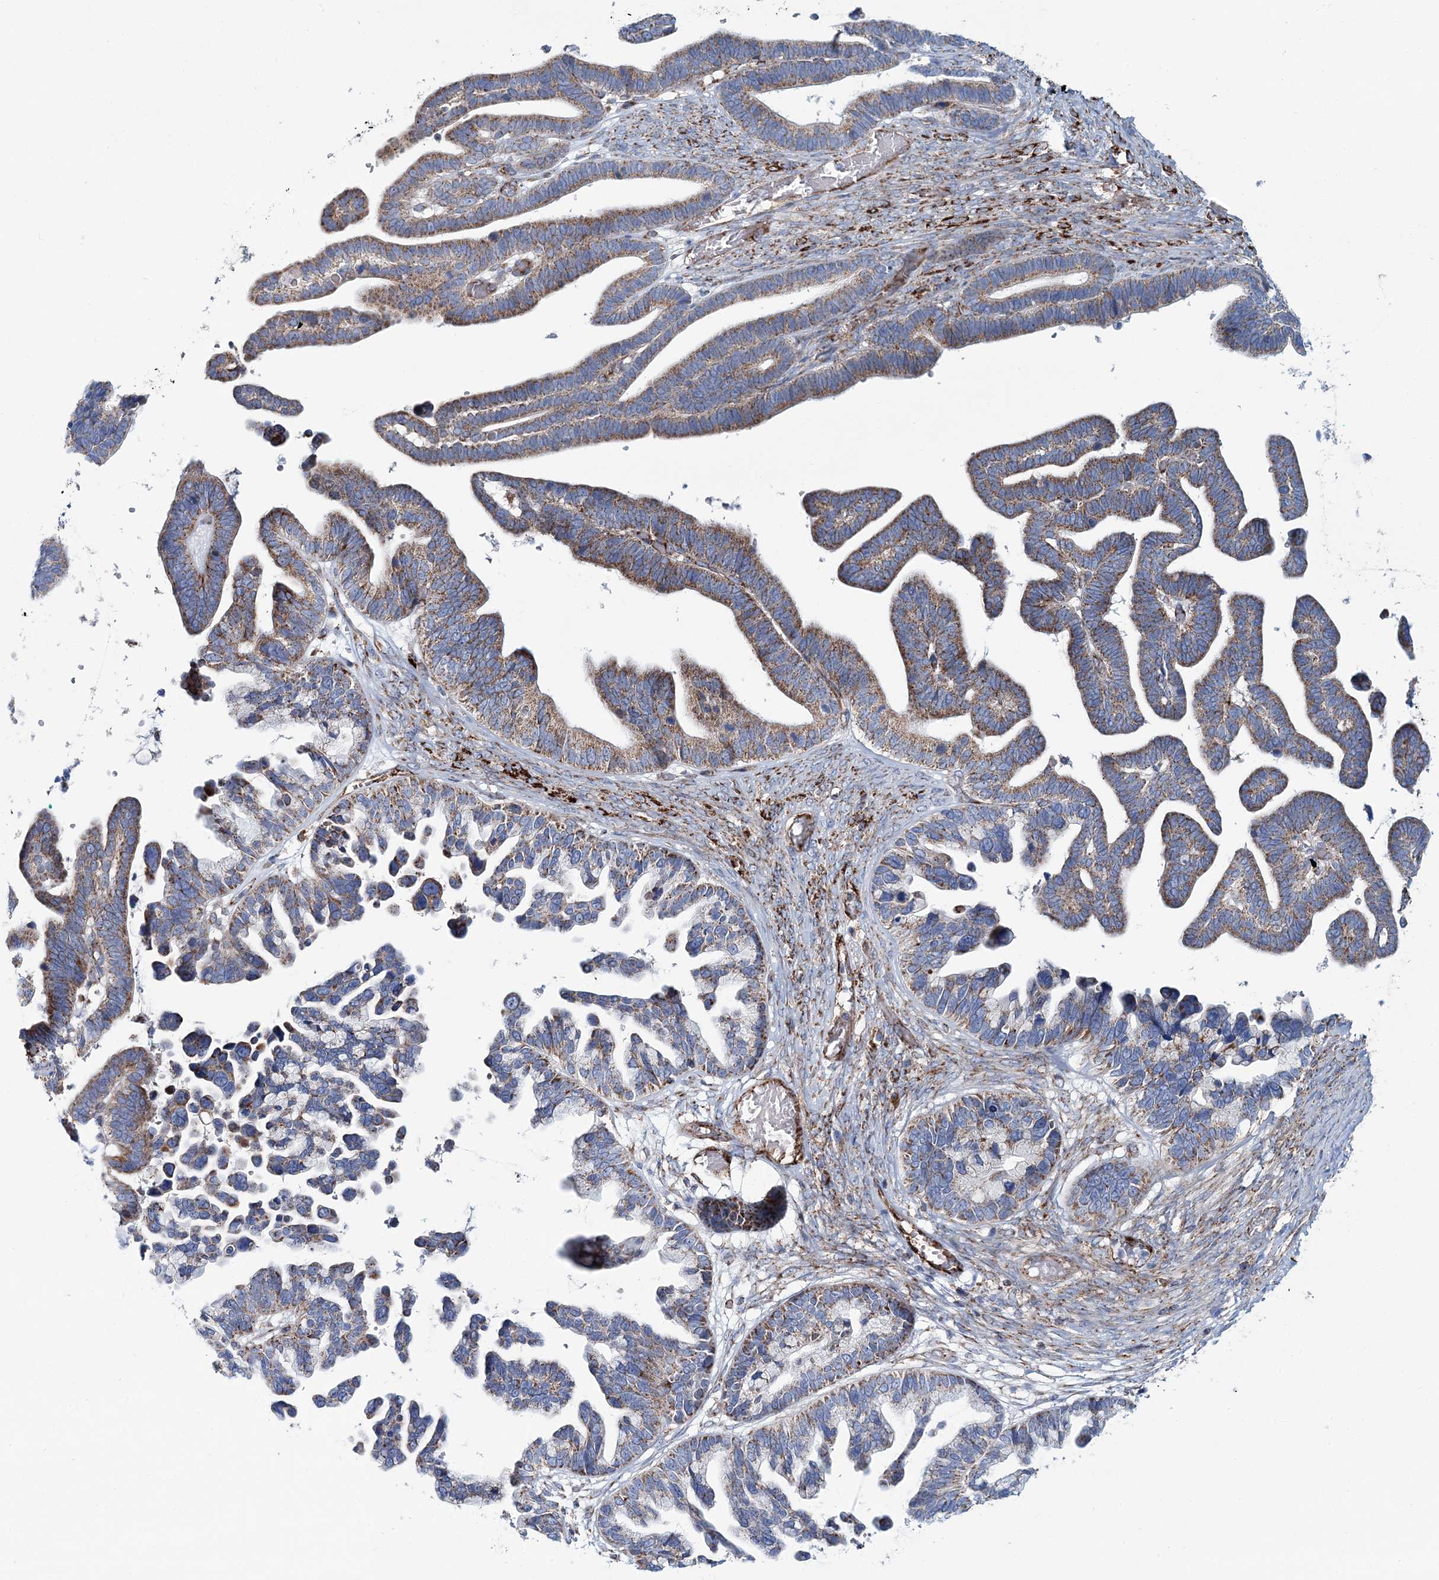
{"staining": {"intensity": "moderate", "quantity": ">75%", "location": "cytoplasmic/membranous"}, "tissue": "ovarian cancer", "cell_type": "Tumor cells", "image_type": "cancer", "snomed": [{"axis": "morphology", "description": "Cystadenocarcinoma, serous, NOS"}, {"axis": "topography", "description": "Ovary"}], "caption": "A photomicrograph of ovarian serous cystadenocarcinoma stained for a protein demonstrates moderate cytoplasmic/membranous brown staining in tumor cells.", "gene": "ARHGAP6", "patient": {"sex": "female", "age": 56}}